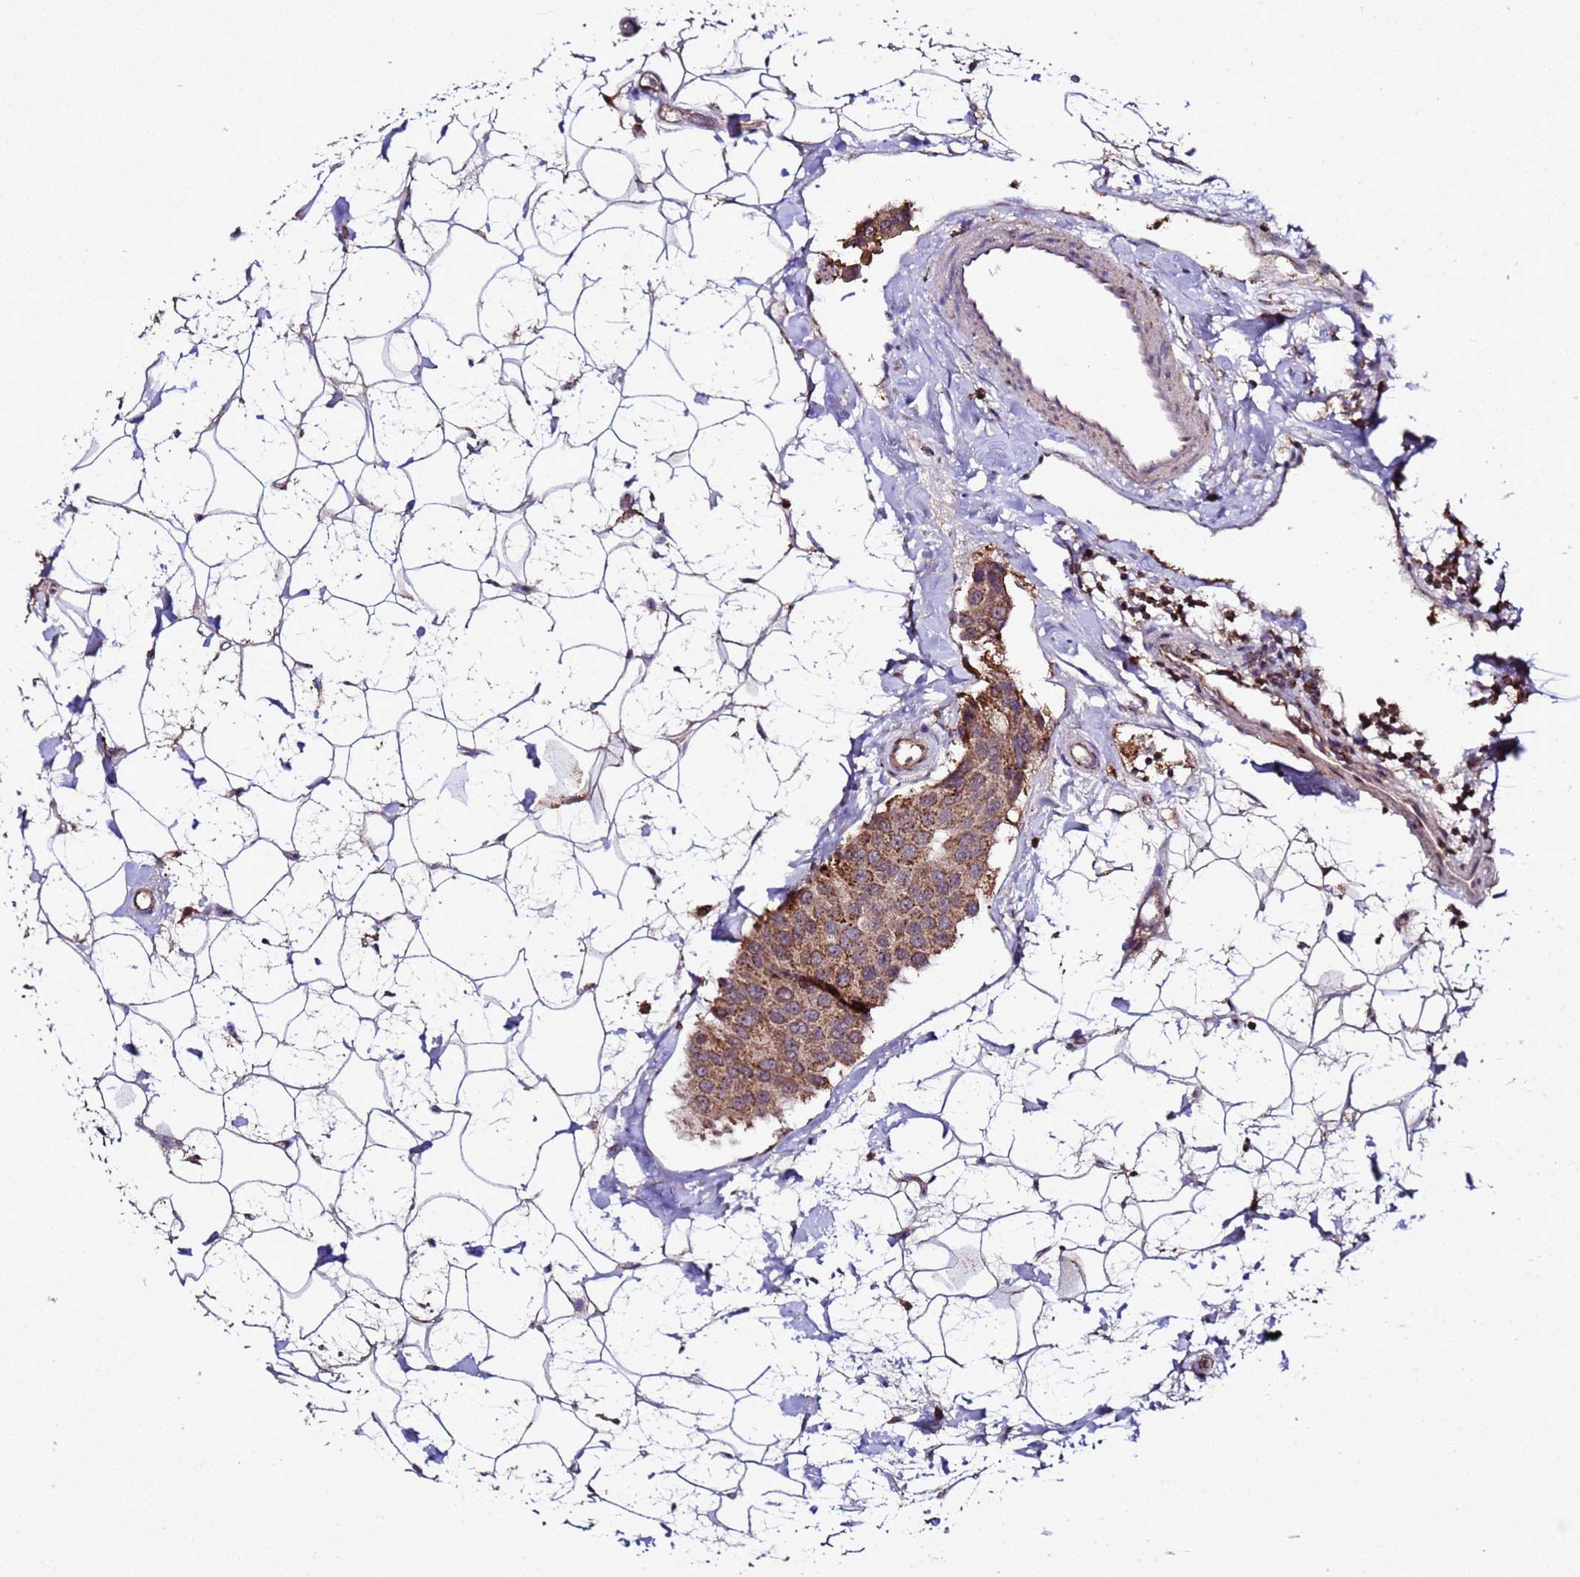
{"staining": {"intensity": "moderate", "quantity": ">75%", "location": "cytoplasmic/membranous"}, "tissue": "breast cancer", "cell_type": "Tumor cells", "image_type": "cancer", "snomed": [{"axis": "morphology", "description": "Normal tissue, NOS"}, {"axis": "morphology", "description": "Duct carcinoma"}, {"axis": "topography", "description": "Breast"}], "caption": "Breast cancer stained with IHC shows moderate cytoplasmic/membranous positivity in about >75% of tumor cells. (DAB = brown stain, brightfield microscopy at high magnification).", "gene": "HSPBAP1", "patient": {"sex": "female", "age": 39}}